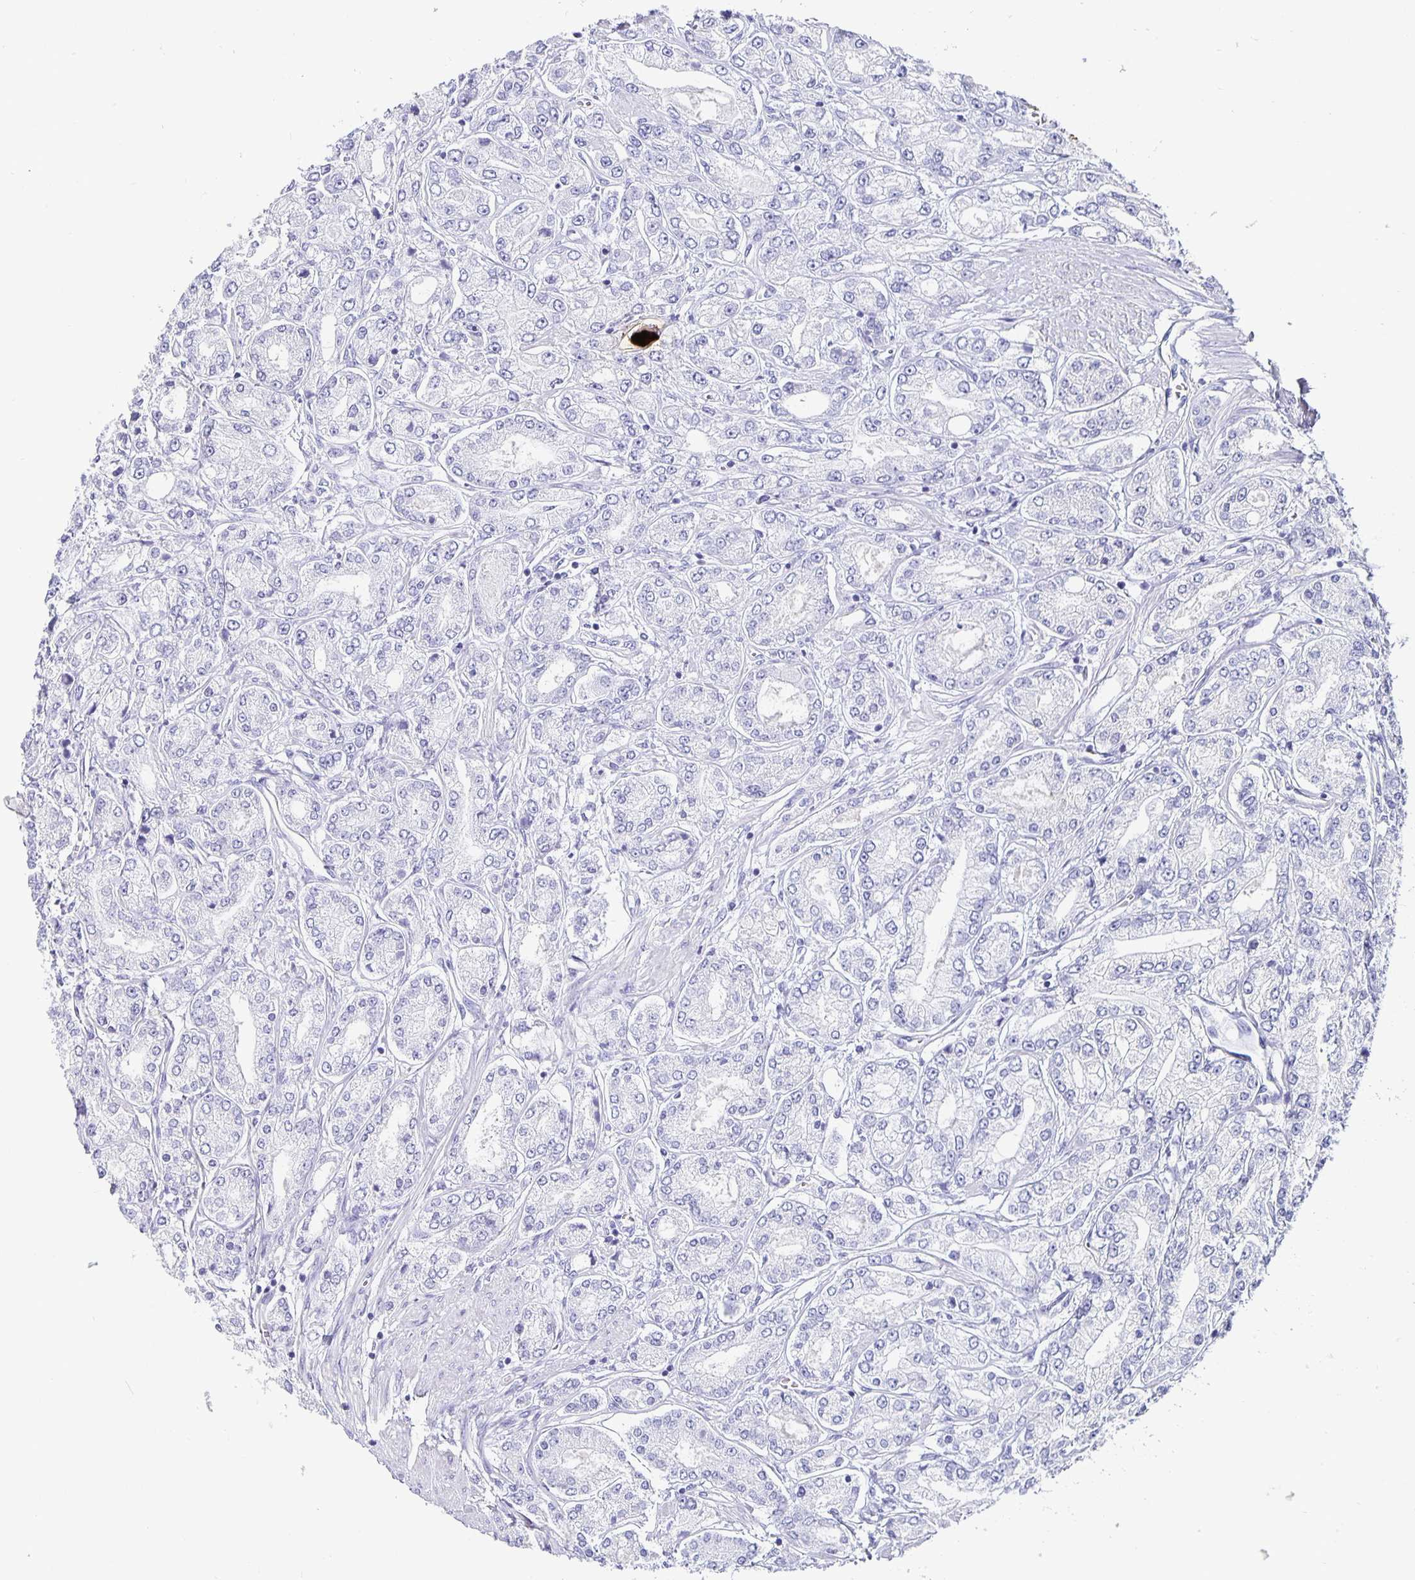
{"staining": {"intensity": "negative", "quantity": "none", "location": "none"}, "tissue": "prostate cancer", "cell_type": "Tumor cells", "image_type": "cancer", "snomed": [{"axis": "morphology", "description": "Adenocarcinoma, High grade"}, {"axis": "topography", "description": "Prostate"}], "caption": "Tumor cells show no significant protein positivity in high-grade adenocarcinoma (prostate).", "gene": "CHGA", "patient": {"sex": "male", "age": 66}}